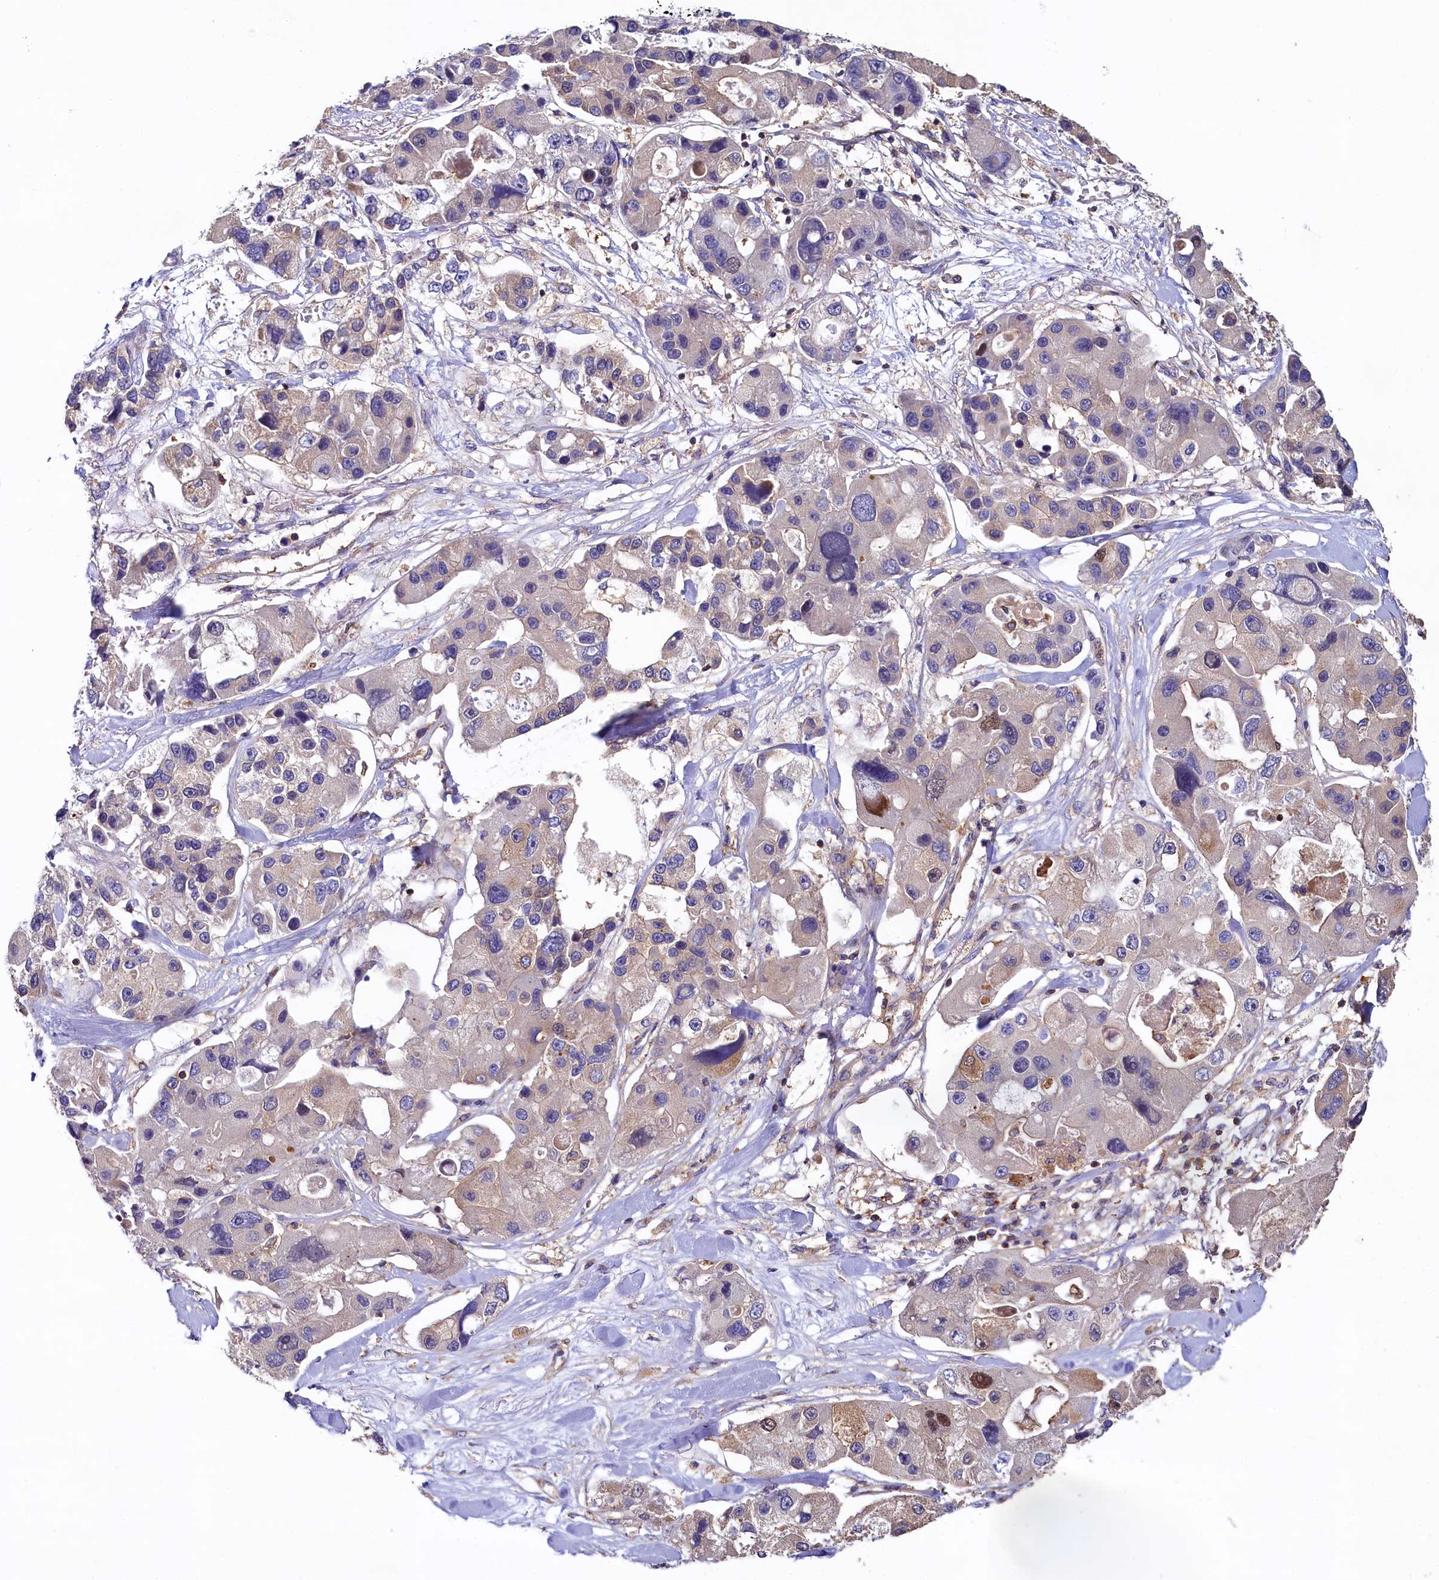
{"staining": {"intensity": "moderate", "quantity": "<25%", "location": "cytoplasmic/membranous"}, "tissue": "lung cancer", "cell_type": "Tumor cells", "image_type": "cancer", "snomed": [{"axis": "morphology", "description": "Adenocarcinoma, NOS"}, {"axis": "topography", "description": "Lung"}], "caption": "A micrograph of adenocarcinoma (lung) stained for a protein reveals moderate cytoplasmic/membranous brown staining in tumor cells.", "gene": "PPIP5K1", "patient": {"sex": "female", "age": 54}}